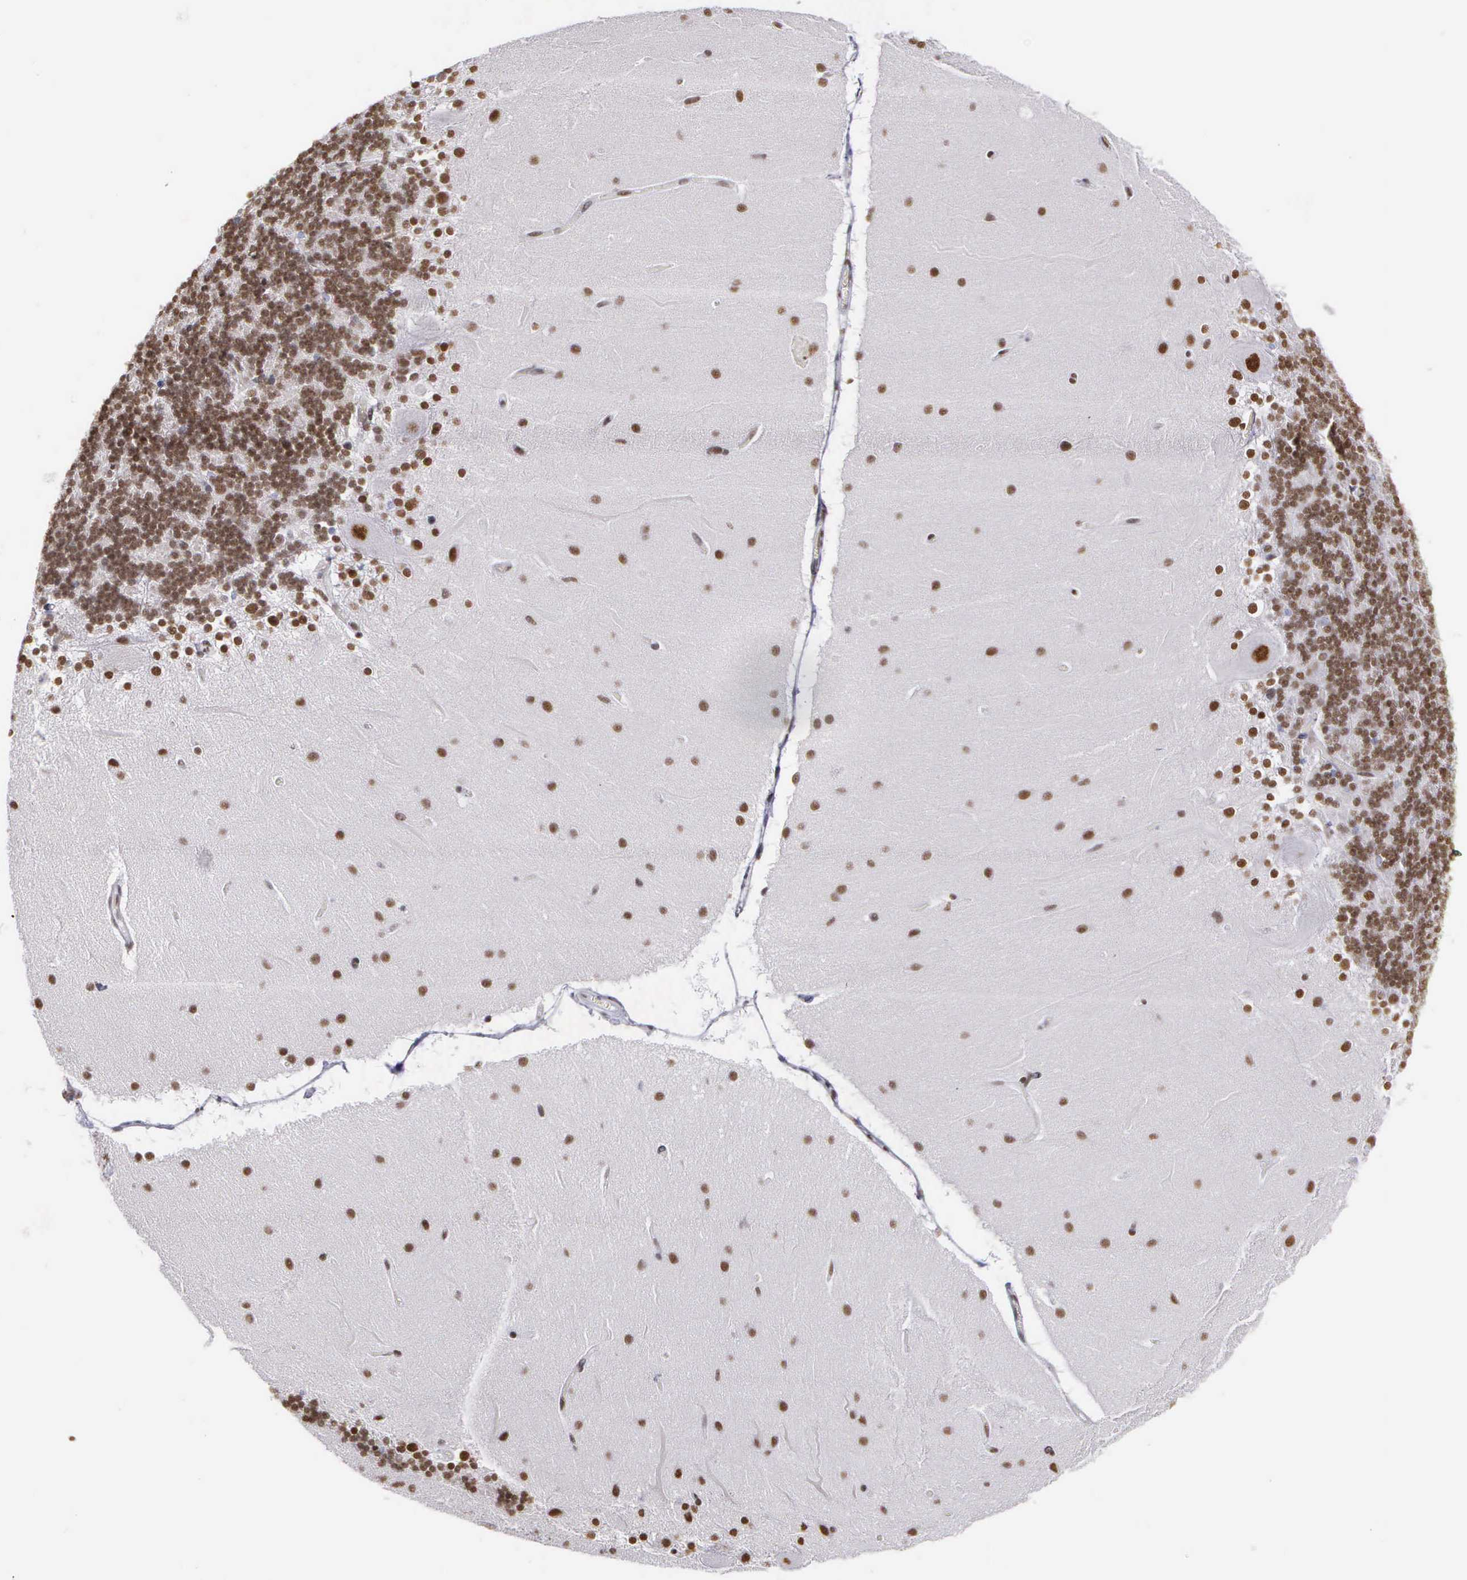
{"staining": {"intensity": "strong", "quantity": ">75%", "location": "nuclear"}, "tissue": "cerebellum", "cell_type": "Cells in granular layer", "image_type": "normal", "snomed": [{"axis": "morphology", "description": "Normal tissue, NOS"}, {"axis": "topography", "description": "Cerebellum"}], "caption": "Human cerebellum stained with a brown dye shows strong nuclear positive staining in about >75% of cells in granular layer.", "gene": "CSTF2", "patient": {"sex": "female", "age": 54}}